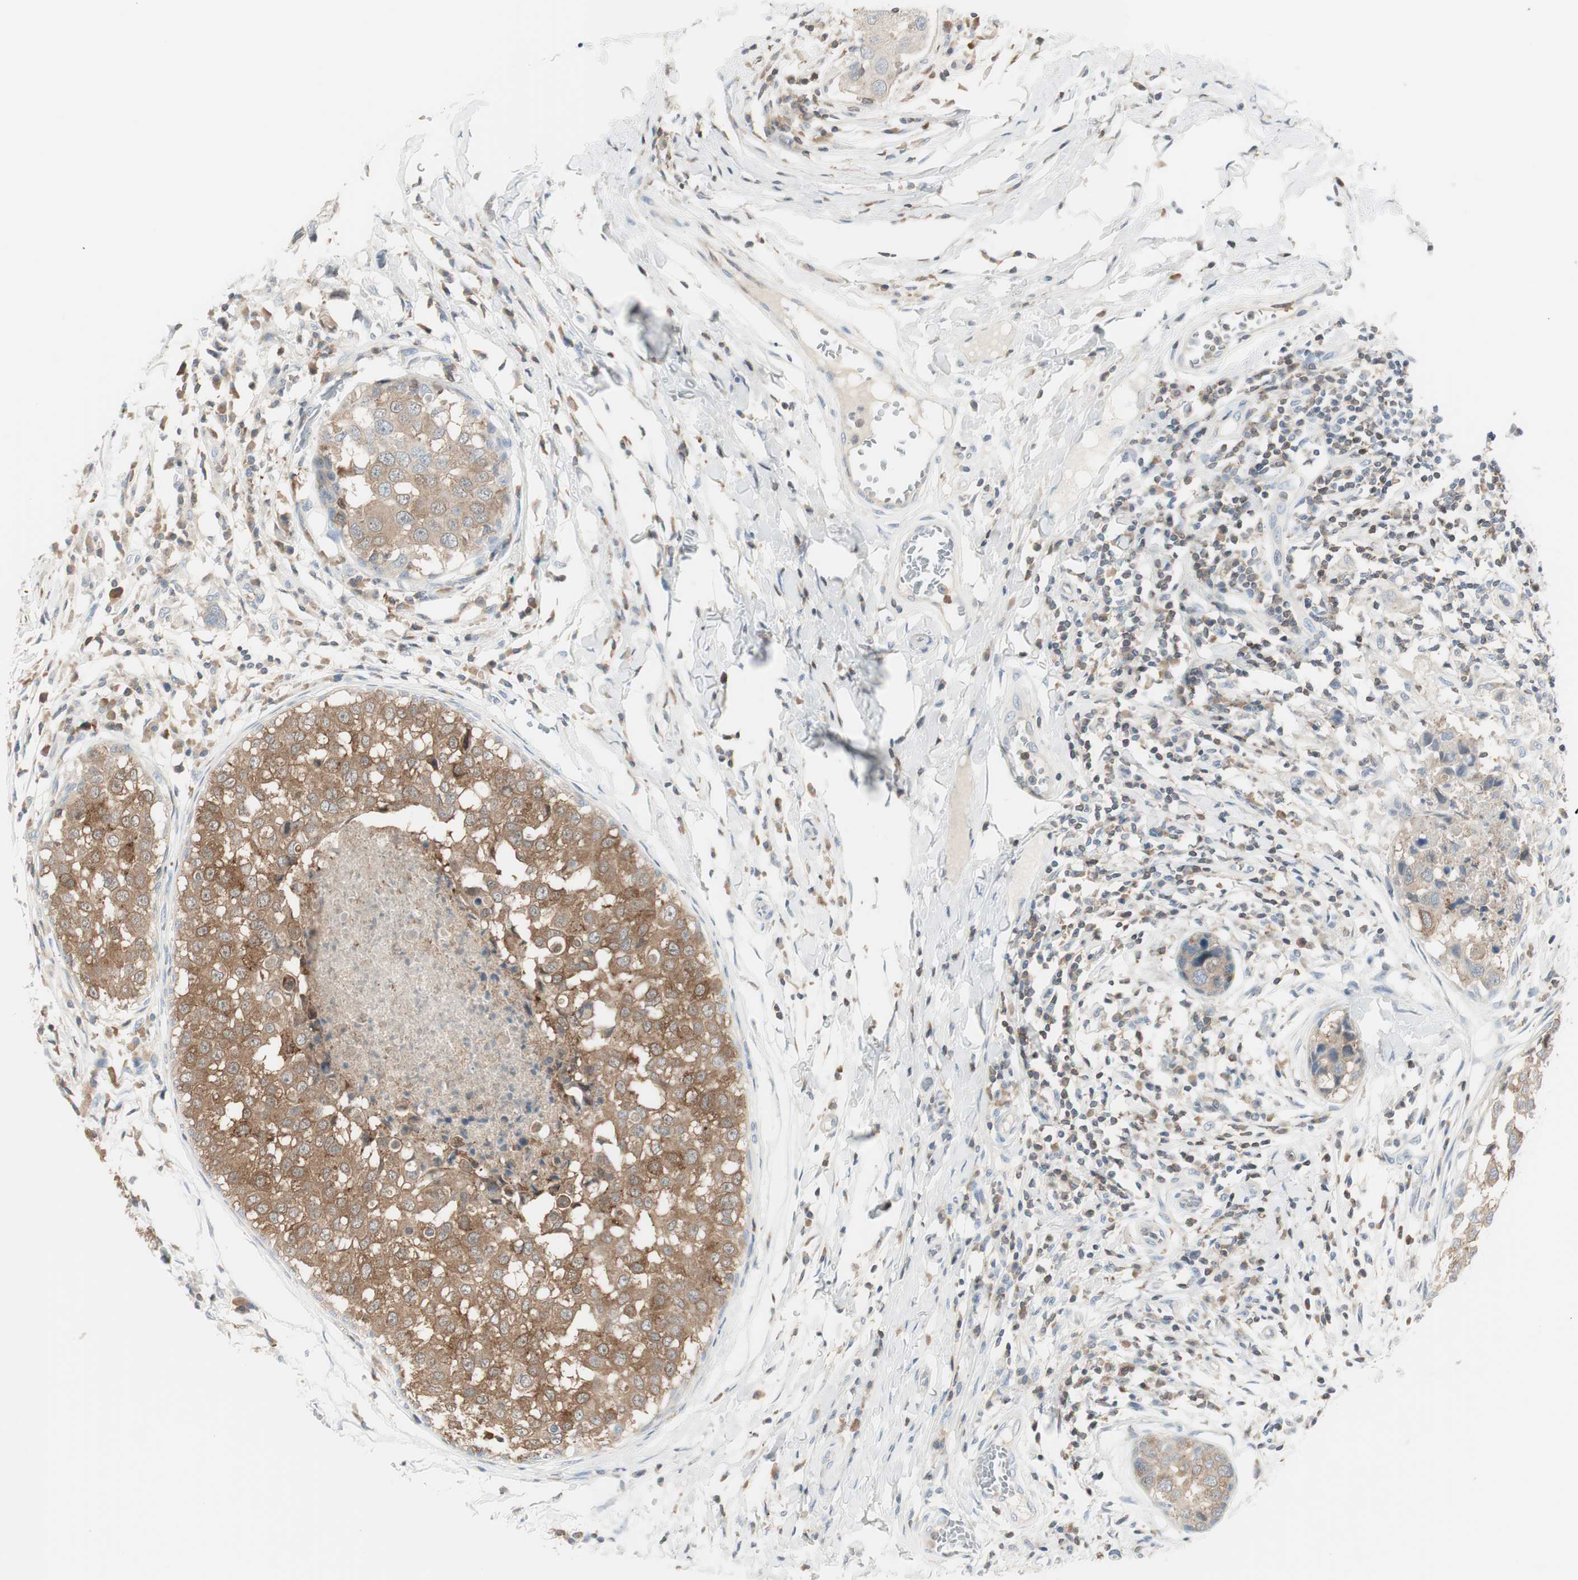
{"staining": {"intensity": "moderate", "quantity": ">75%", "location": "cytoplasmic/membranous"}, "tissue": "breast cancer", "cell_type": "Tumor cells", "image_type": "cancer", "snomed": [{"axis": "morphology", "description": "Duct carcinoma"}, {"axis": "topography", "description": "Breast"}], "caption": "Moderate cytoplasmic/membranous positivity is identified in approximately >75% of tumor cells in breast cancer (invasive ductal carcinoma).", "gene": "SLC9A3R1", "patient": {"sex": "female", "age": 27}}